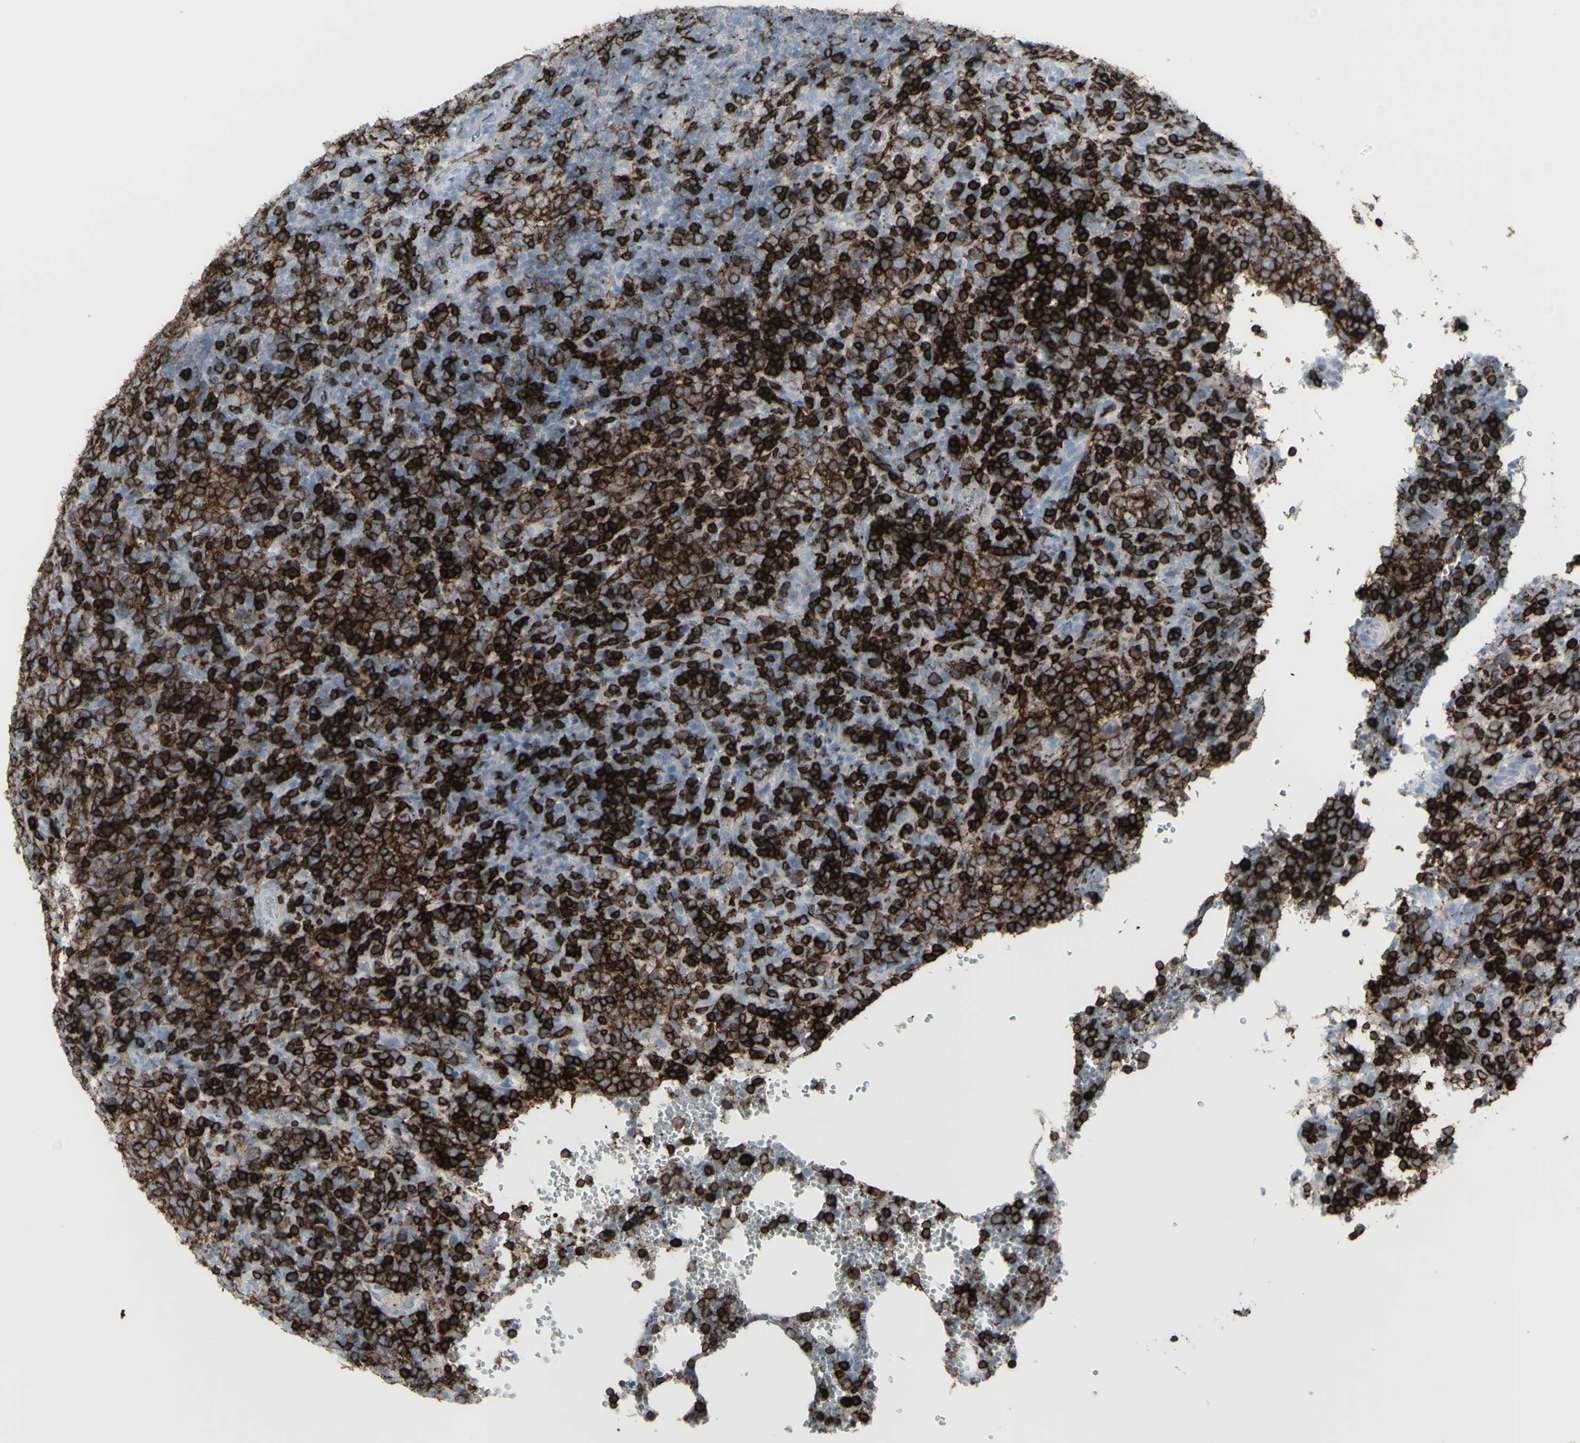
{"staining": {"intensity": "strong", "quantity": ">75%", "location": "cytoplasmic/membranous"}, "tissue": "lymphoma", "cell_type": "Tumor cells", "image_type": "cancer", "snomed": [{"axis": "morphology", "description": "Malignant lymphoma, non-Hodgkin's type, High grade"}, {"axis": "topography", "description": "Lymph node"}], "caption": "Tumor cells exhibit high levels of strong cytoplasmic/membranous expression in approximately >75% of cells in human malignant lymphoma, non-Hodgkin's type (high-grade). (Stains: DAB (3,3'-diaminobenzidine) in brown, nuclei in blue, Microscopy: brightfield microscopy at high magnification).", "gene": "CD247", "patient": {"sex": "female", "age": 76}}